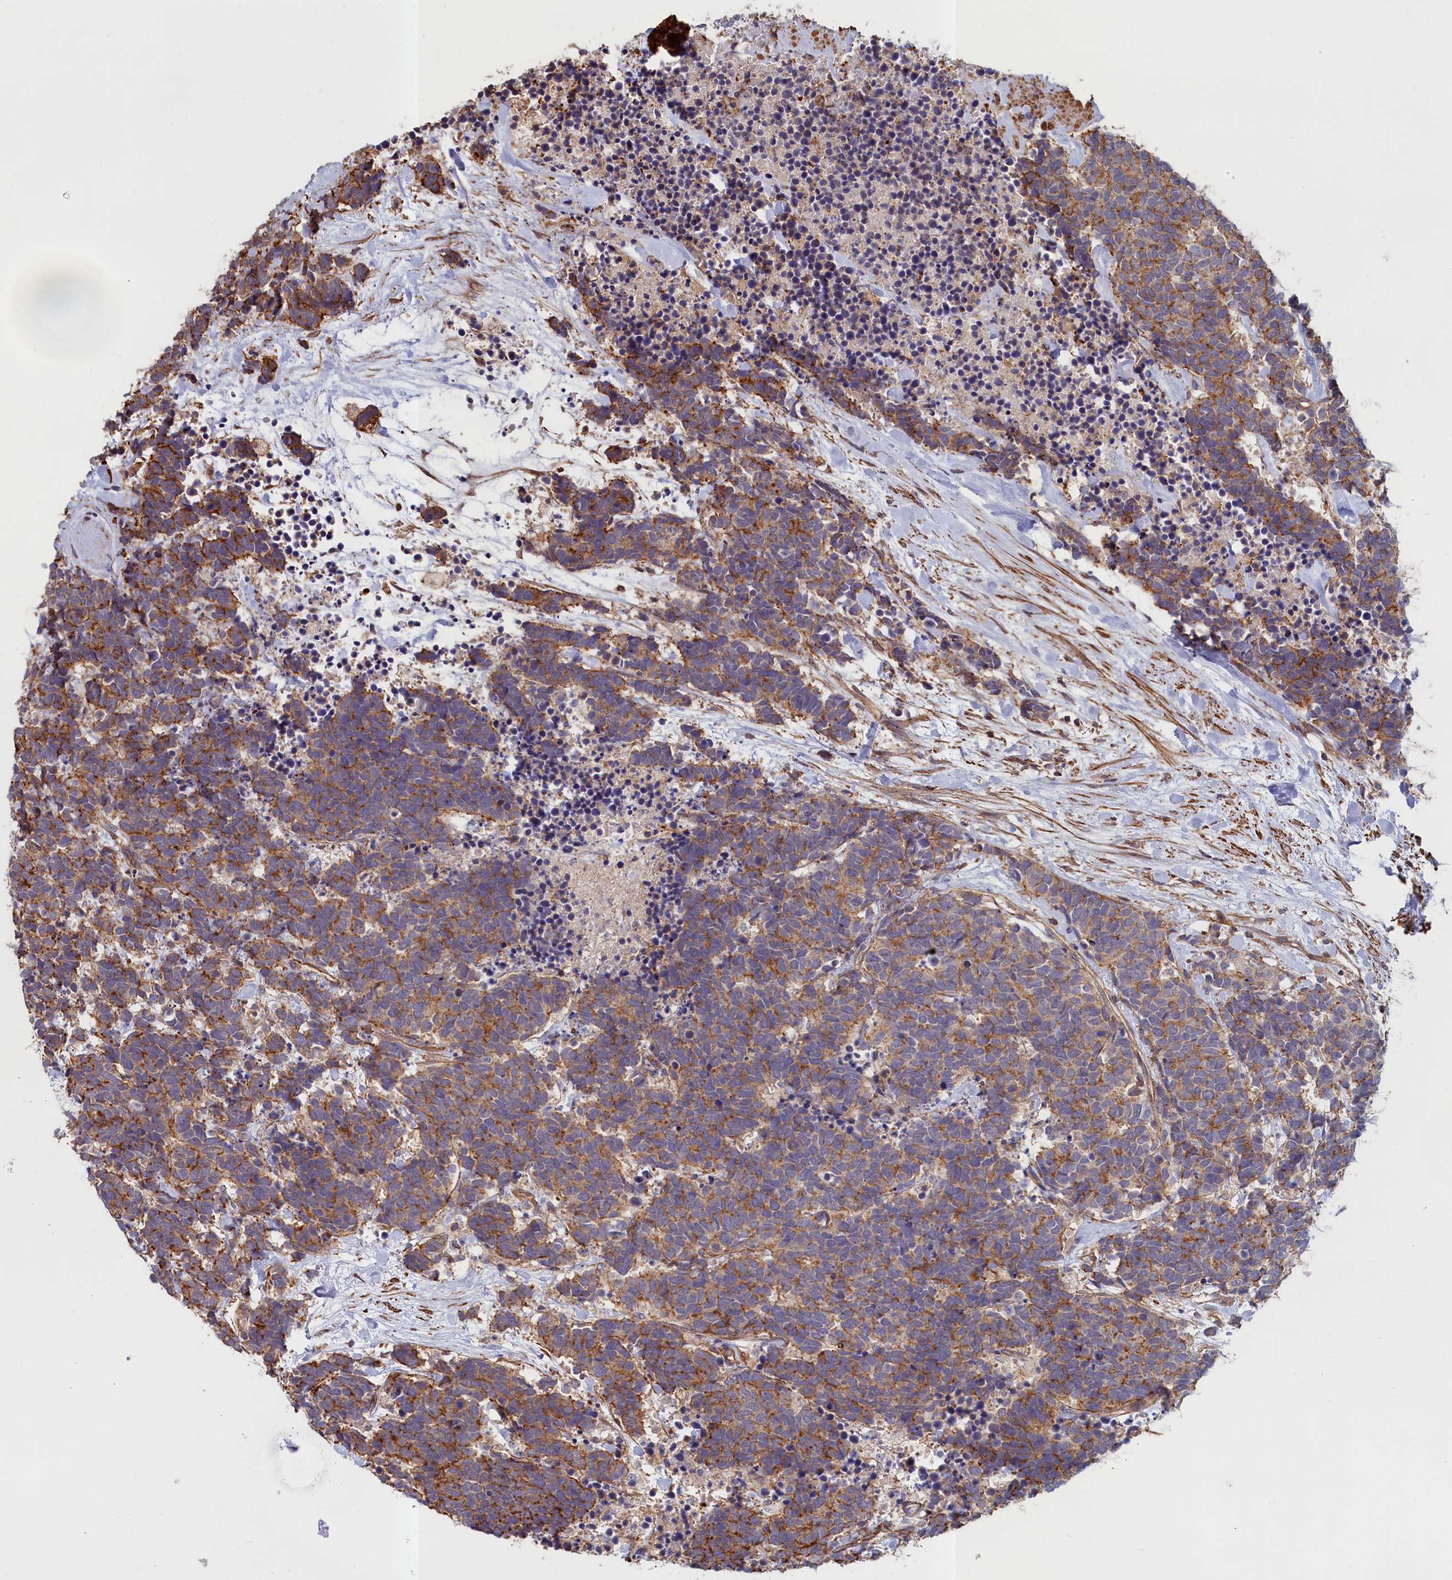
{"staining": {"intensity": "moderate", "quantity": ">75%", "location": "cytoplasmic/membranous"}, "tissue": "carcinoid", "cell_type": "Tumor cells", "image_type": "cancer", "snomed": [{"axis": "morphology", "description": "Carcinoma, NOS"}, {"axis": "morphology", "description": "Carcinoid, malignant, NOS"}, {"axis": "topography", "description": "Prostate"}], "caption": "Human carcinoid stained with a protein marker shows moderate staining in tumor cells.", "gene": "ANKRD27", "patient": {"sex": "male", "age": 57}}